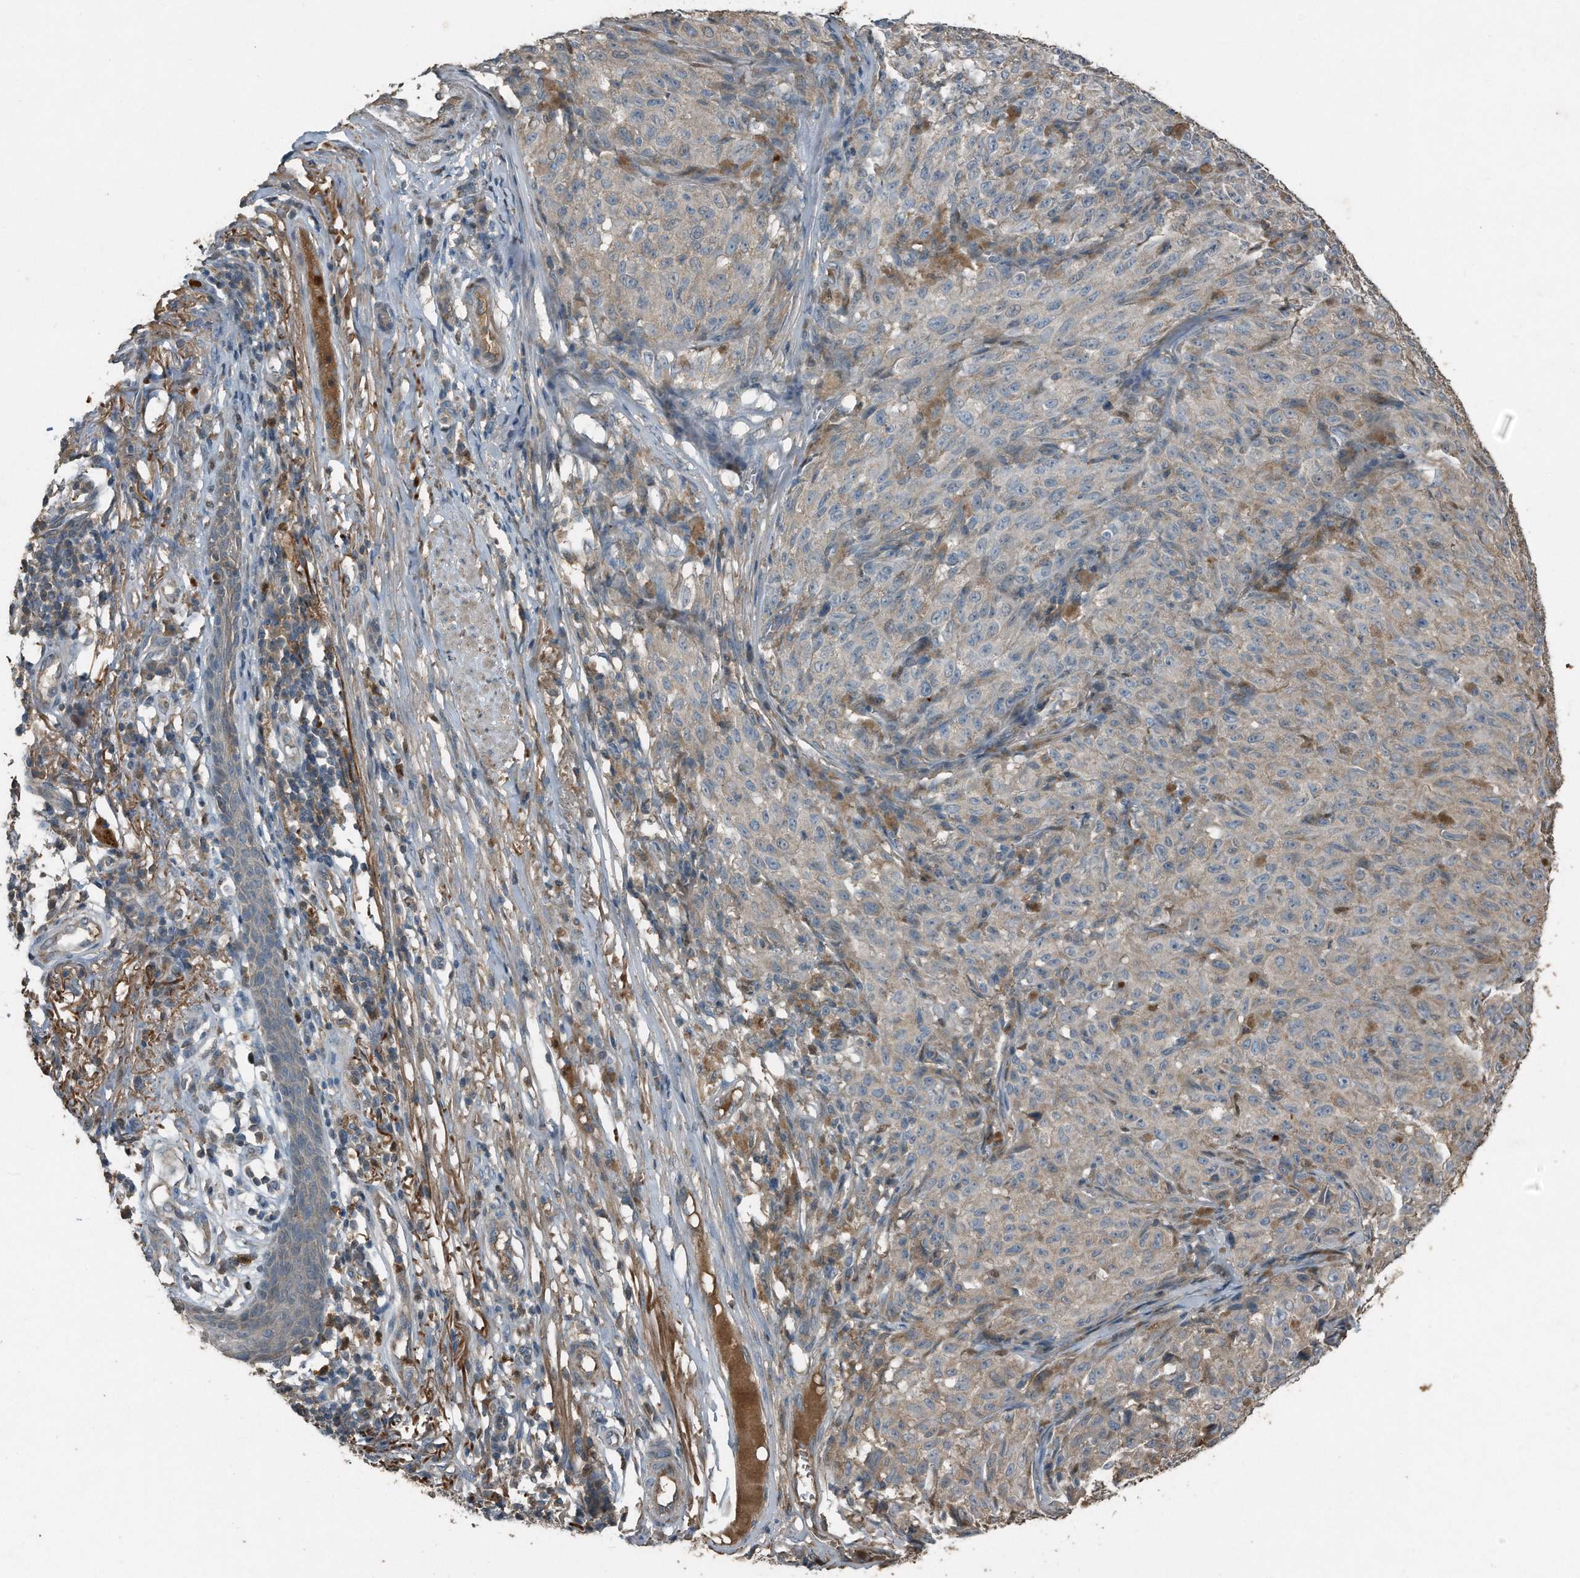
{"staining": {"intensity": "negative", "quantity": "none", "location": "none"}, "tissue": "melanoma", "cell_type": "Tumor cells", "image_type": "cancer", "snomed": [{"axis": "morphology", "description": "Malignant melanoma, NOS"}, {"axis": "topography", "description": "Skin"}], "caption": "Protein analysis of malignant melanoma exhibits no significant staining in tumor cells.", "gene": "C9", "patient": {"sex": "female", "age": 82}}